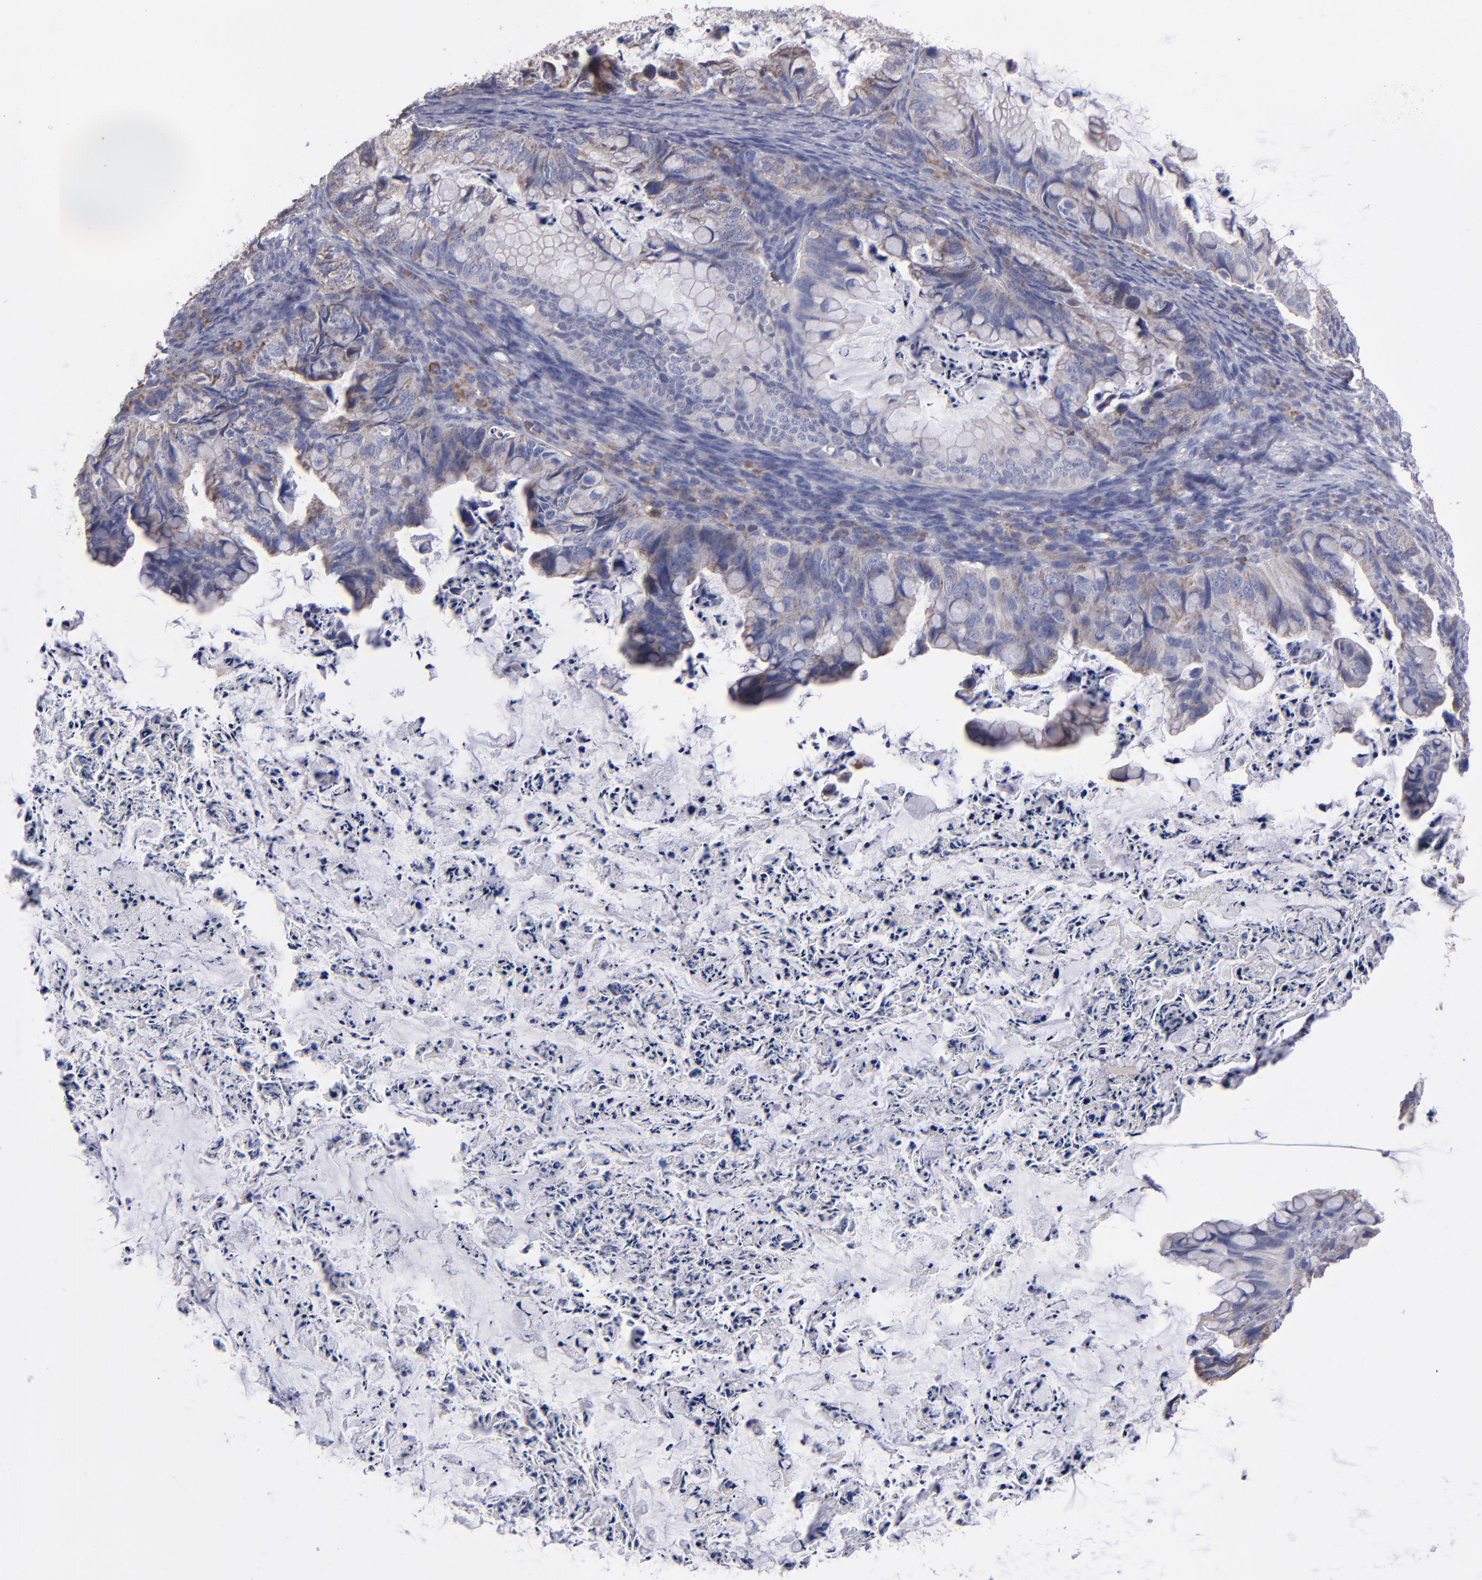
{"staining": {"intensity": "weak", "quantity": ">75%", "location": "cytoplasmic/membranous"}, "tissue": "ovarian cancer", "cell_type": "Tumor cells", "image_type": "cancer", "snomed": [{"axis": "morphology", "description": "Cystadenocarcinoma, mucinous, NOS"}, {"axis": "topography", "description": "Ovary"}], "caption": "Ovarian mucinous cystadenocarcinoma stained with a brown dye exhibits weak cytoplasmic/membranous positive expression in about >75% of tumor cells.", "gene": "FGR", "patient": {"sex": "female", "age": 36}}